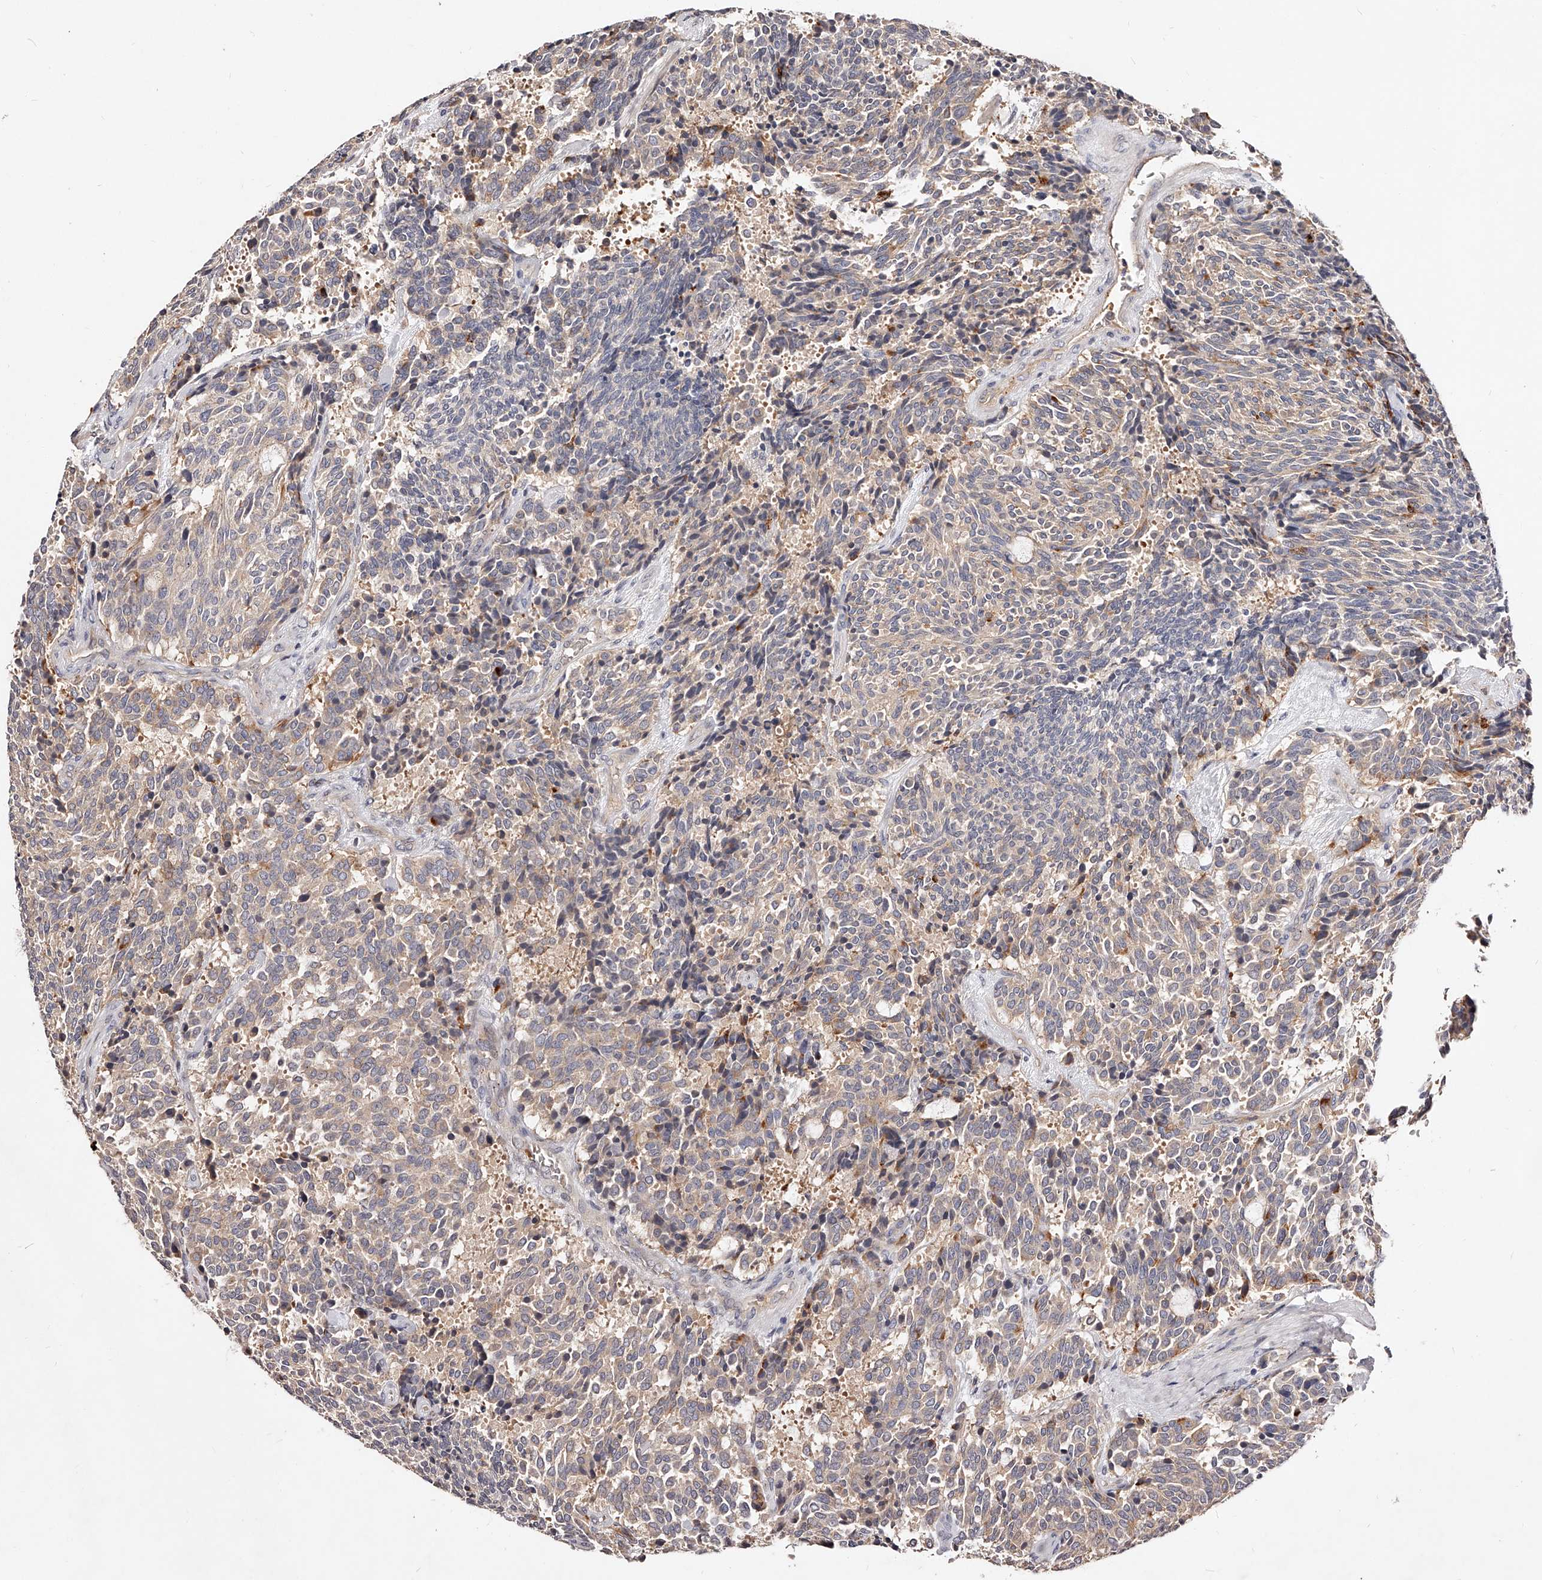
{"staining": {"intensity": "weak", "quantity": "<25%", "location": "cytoplasmic/membranous"}, "tissue": "carcinoid", "cell_type": "Tumor cells", "image_type": "cancer", "snomed": [{"axis": "morphology", "description": "Carcinoid, malignant, NOS"}, {"axis": "topography", "description": "Pancreas"}], "caption": "A high-resolution micrograph shows immunohistochemistry (IHC) staining of carcinoid (malignant), which demonstrates no significant staining in tumor cells.", "gene": "PHACTR1", "patient": {"sex": "female", "age": 54}}